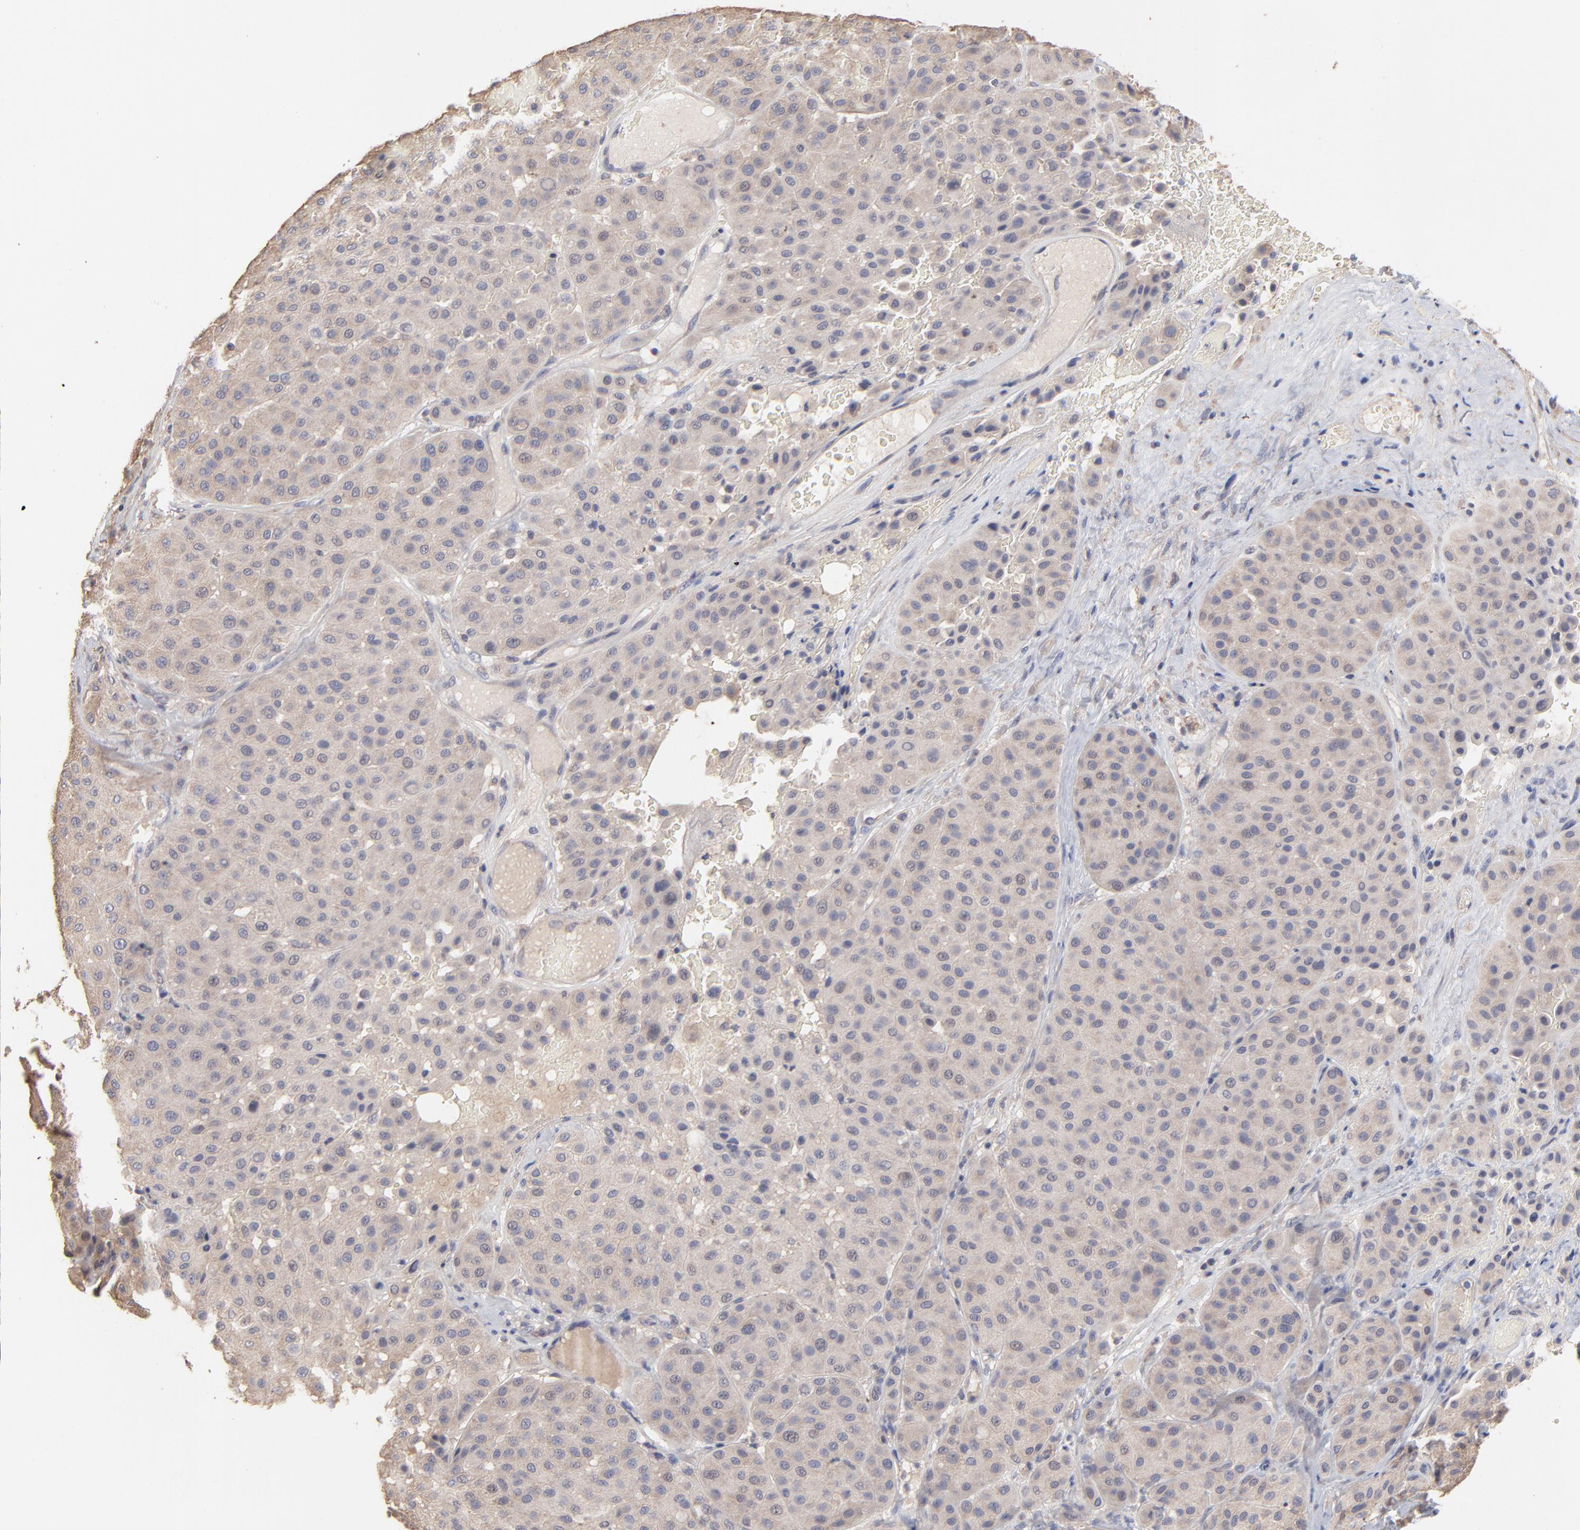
{"staining": {"intensity": "weak", "quantity": ">75%", "location": "cytoplasmic/membranous"}, "tissue": "melanoma", "cell_type": "Tumor cells", "image_type": "cancer", "snomed": [{"axis": "morphology", "description": "Normal tissue, NOS"}, {"axis": "morphology", "description": "Malignant melanoma, Metastatic site"}, {"axis": "topography", "description": "Skin"}], "caption": "Melanoma stained with a protein marker displays weak staining in tumor cells.", "gene": "TANGO2", "patient": {"sex": "male", "age": 41}}